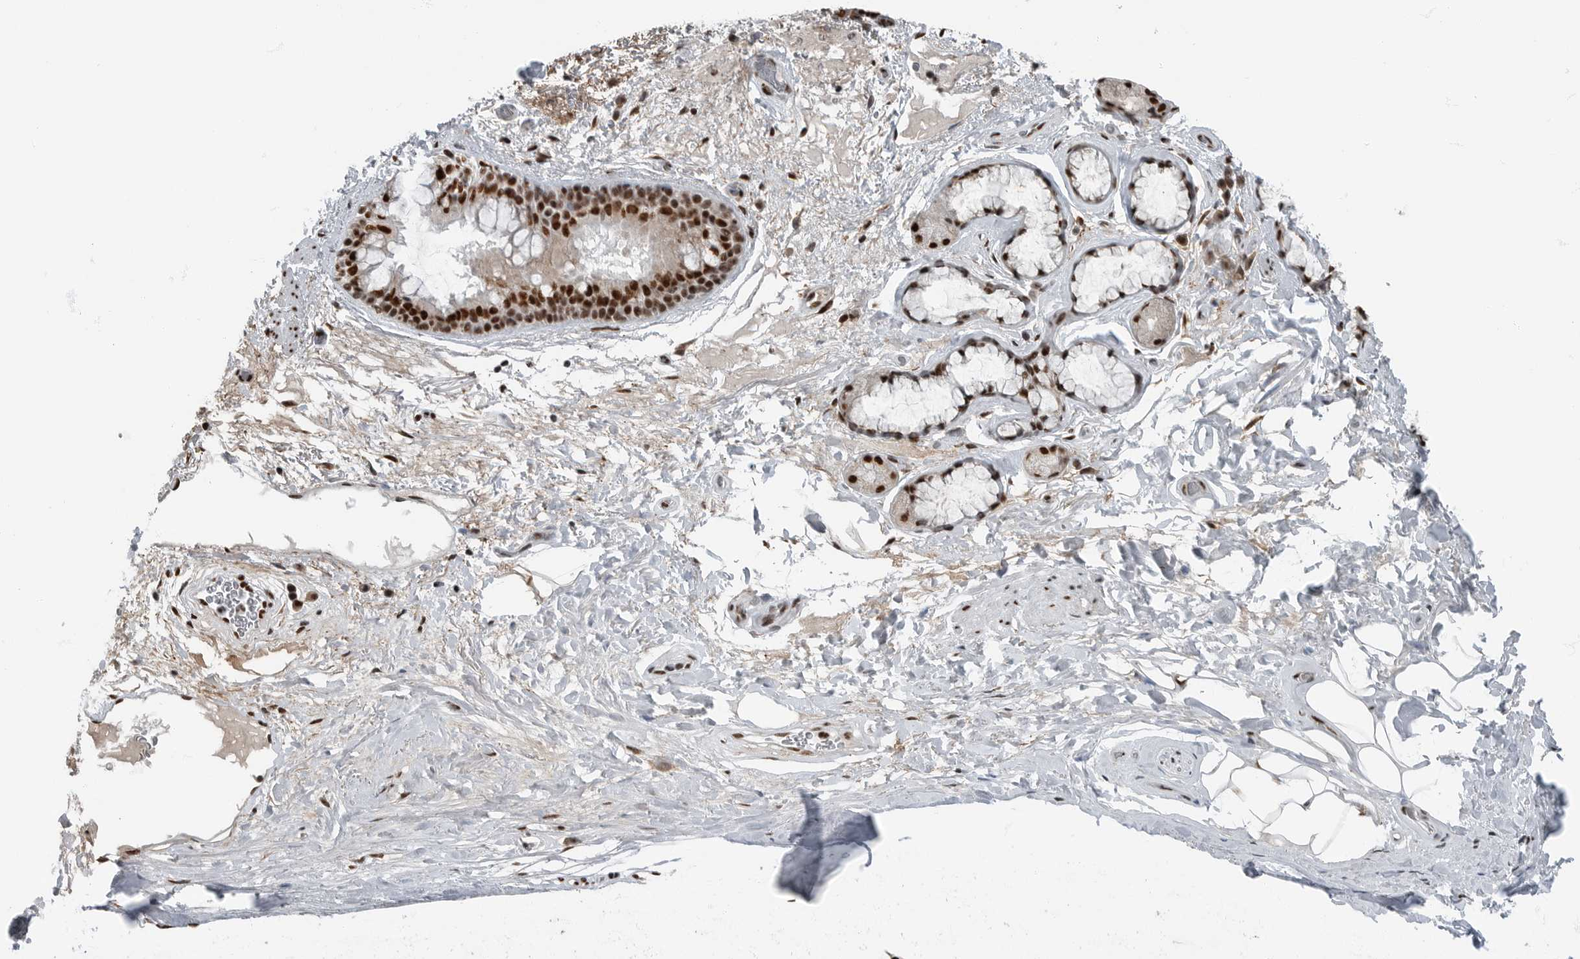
{"staining": {"intensity": "strong", "quantity": ">75%", "location": "nuclear"}, "tissue": "bronchus", "cell_type": "Respiratory epithelial cells", "image_type": "normal", "snomed": [{"axis": "morphology", "description": "Normal tissue, NOS"}, {"axis": "topography", "description": "Cartilage tissue"}], "caption": "Bronchus stained with DAB (3,3'-diaminobenzidine) immunohistochemistry demonstrates high levels of strong nuclear staining in about >75% of respiratory epithelial cells. (IHC, brightfield microscopy, high magnification).", "gene": "BLZF1", "patient": {"sex": "female", "age": 63}}